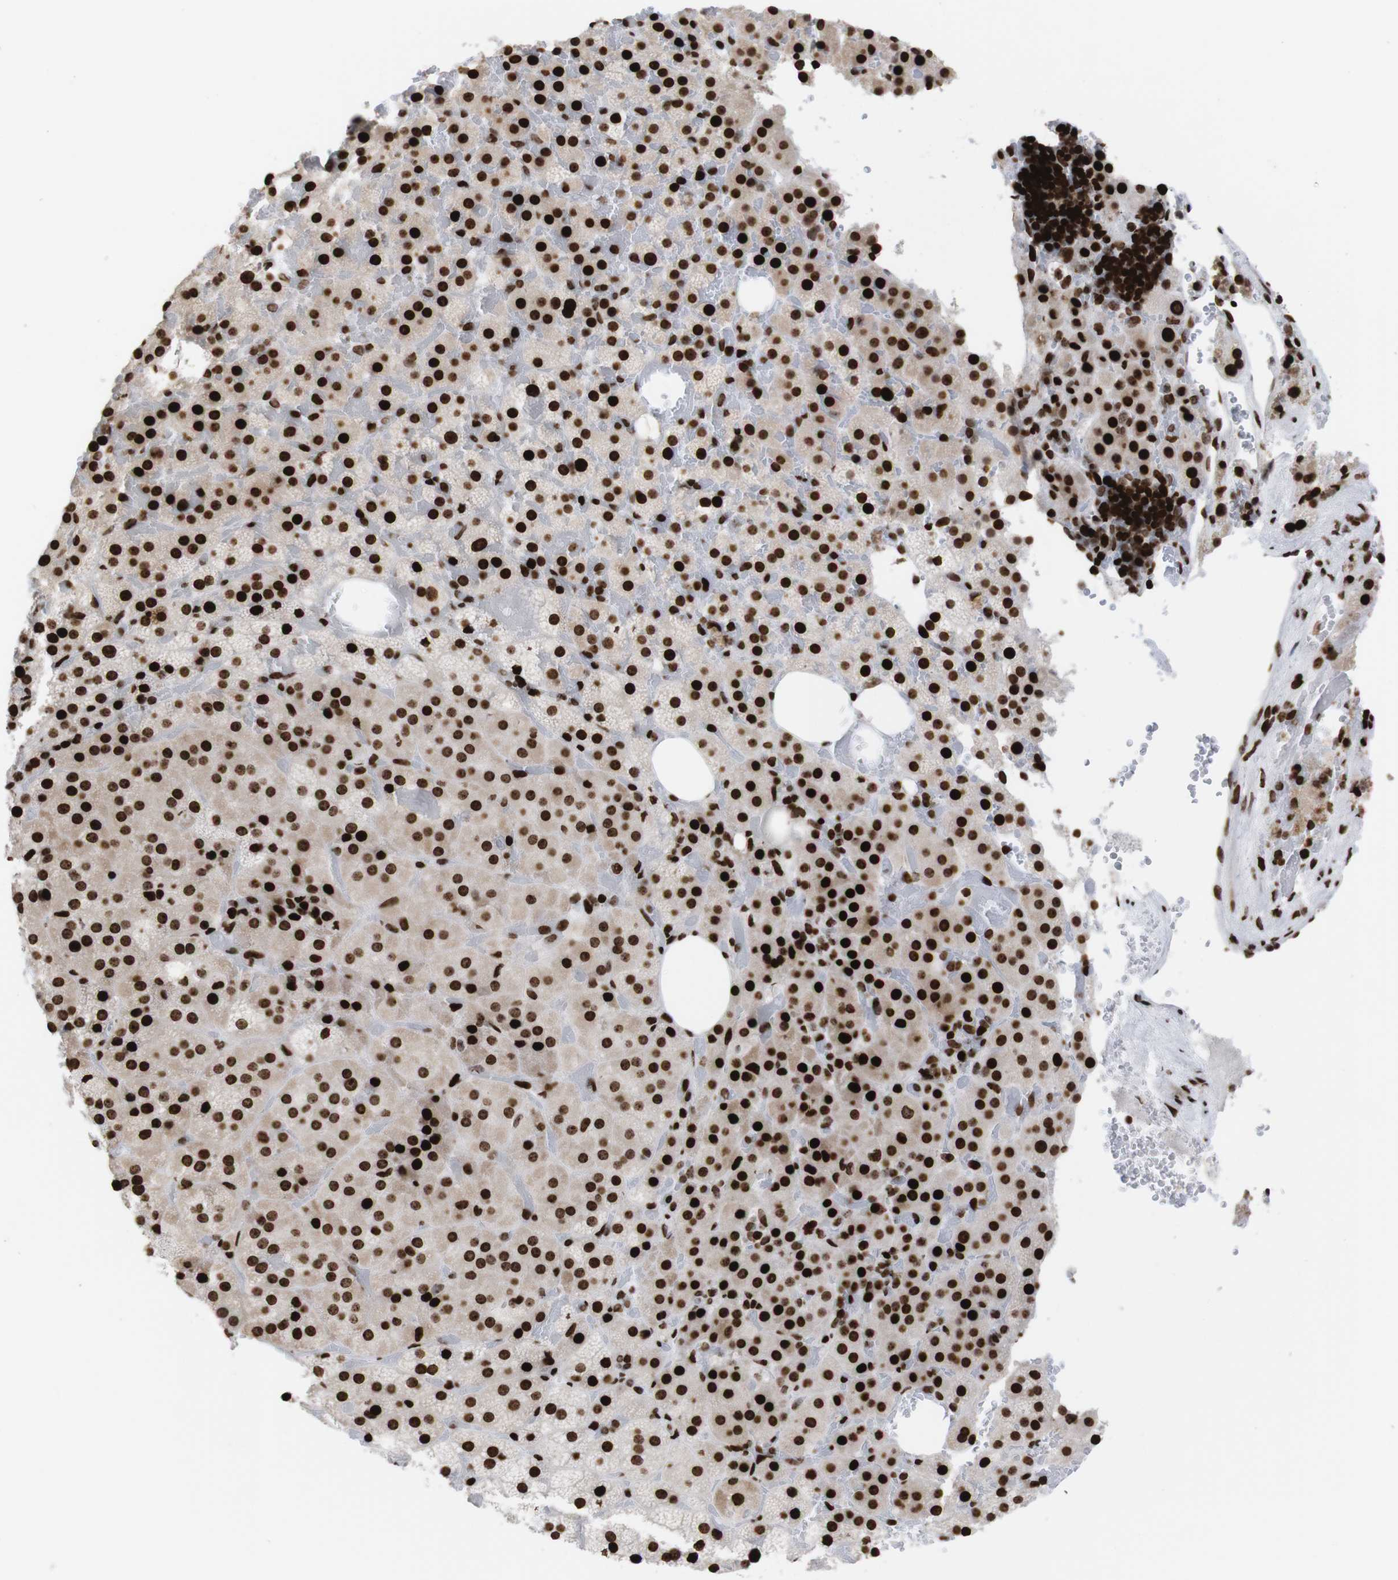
{"staining": {"intensity": "strong", "quantity": ">75%", "location": "nuclear"}, "tissue": "adrenal gland", "cell_type": "Glandular cells", "image_type": "normal", "snomed": [{"axis": "morphology", "description": "Normal tissue, NOS"}, {"axis": "topography", "description": "Adrenal gland"}], "caption": "A high amount of strong nuclear expression is appreciated in about >75% of glandular cells in normal adrenal gland.", "gene": "H1", "patient": {"sex": "female", "age": 59}}